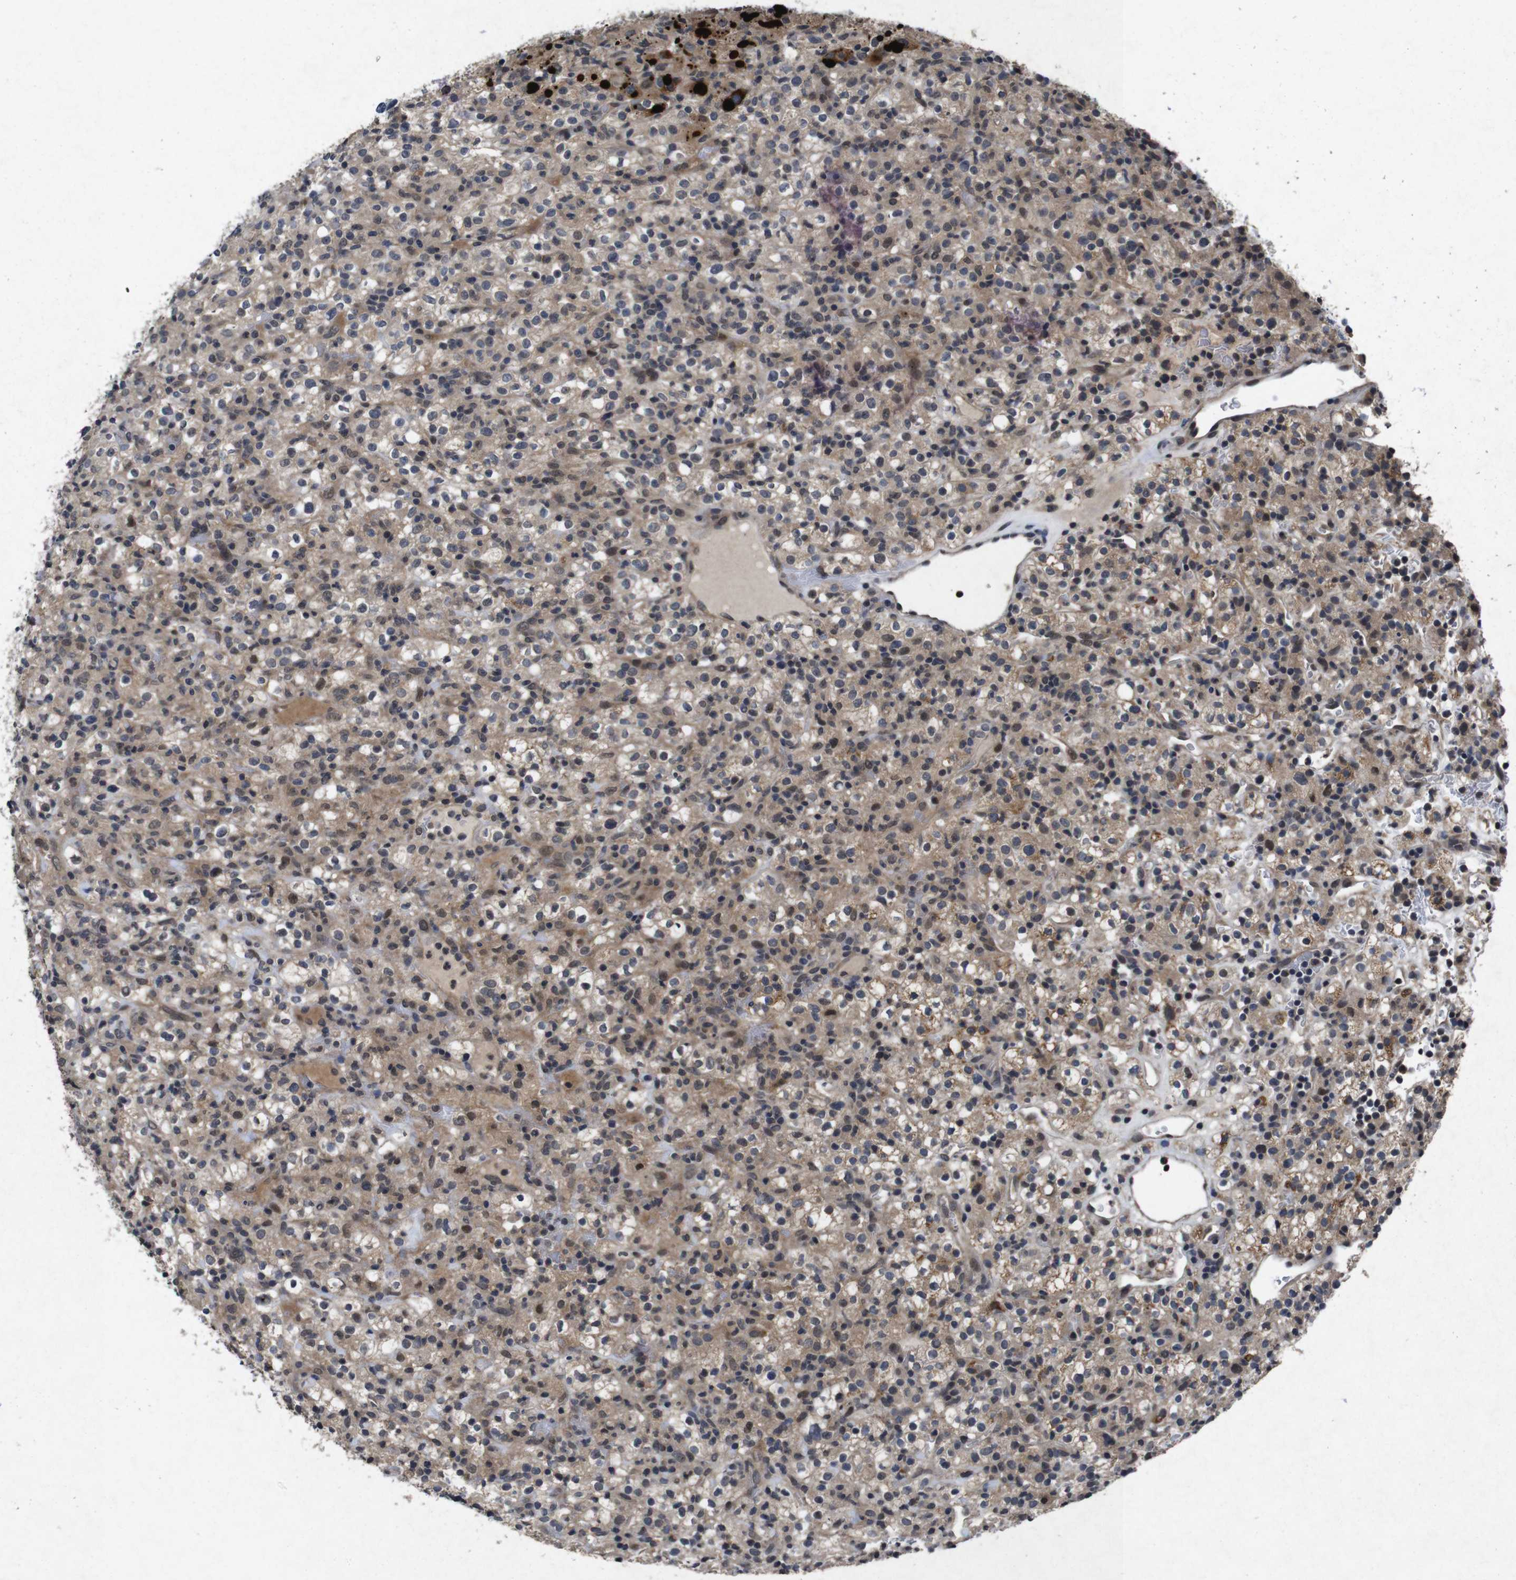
{"staining": {"intensity": "moderate", "quantity": ">75%", "location": "cytoplasmic/membranous"}, "tissue": "renal cancer", "cell_type": "Tumor cells", "image_type": "cancer", "snomed": [{"axis": "morphology", "description": "Normal tissue, NOS"}, {"axis": "morphology", "description": "Adenocarcinoma, NOS"}, {"axis": "topography", "description": "Kidney"}], "caption": "Immunohistochemical staining of human renal cancer (adenocarcinoma) demonstrates medium levels of moderate cytoplasmic/membranous expression in approximately >75% of tumor cells.", "gene": "AKT3", "patient": {"sex": "female", "age": 72}}